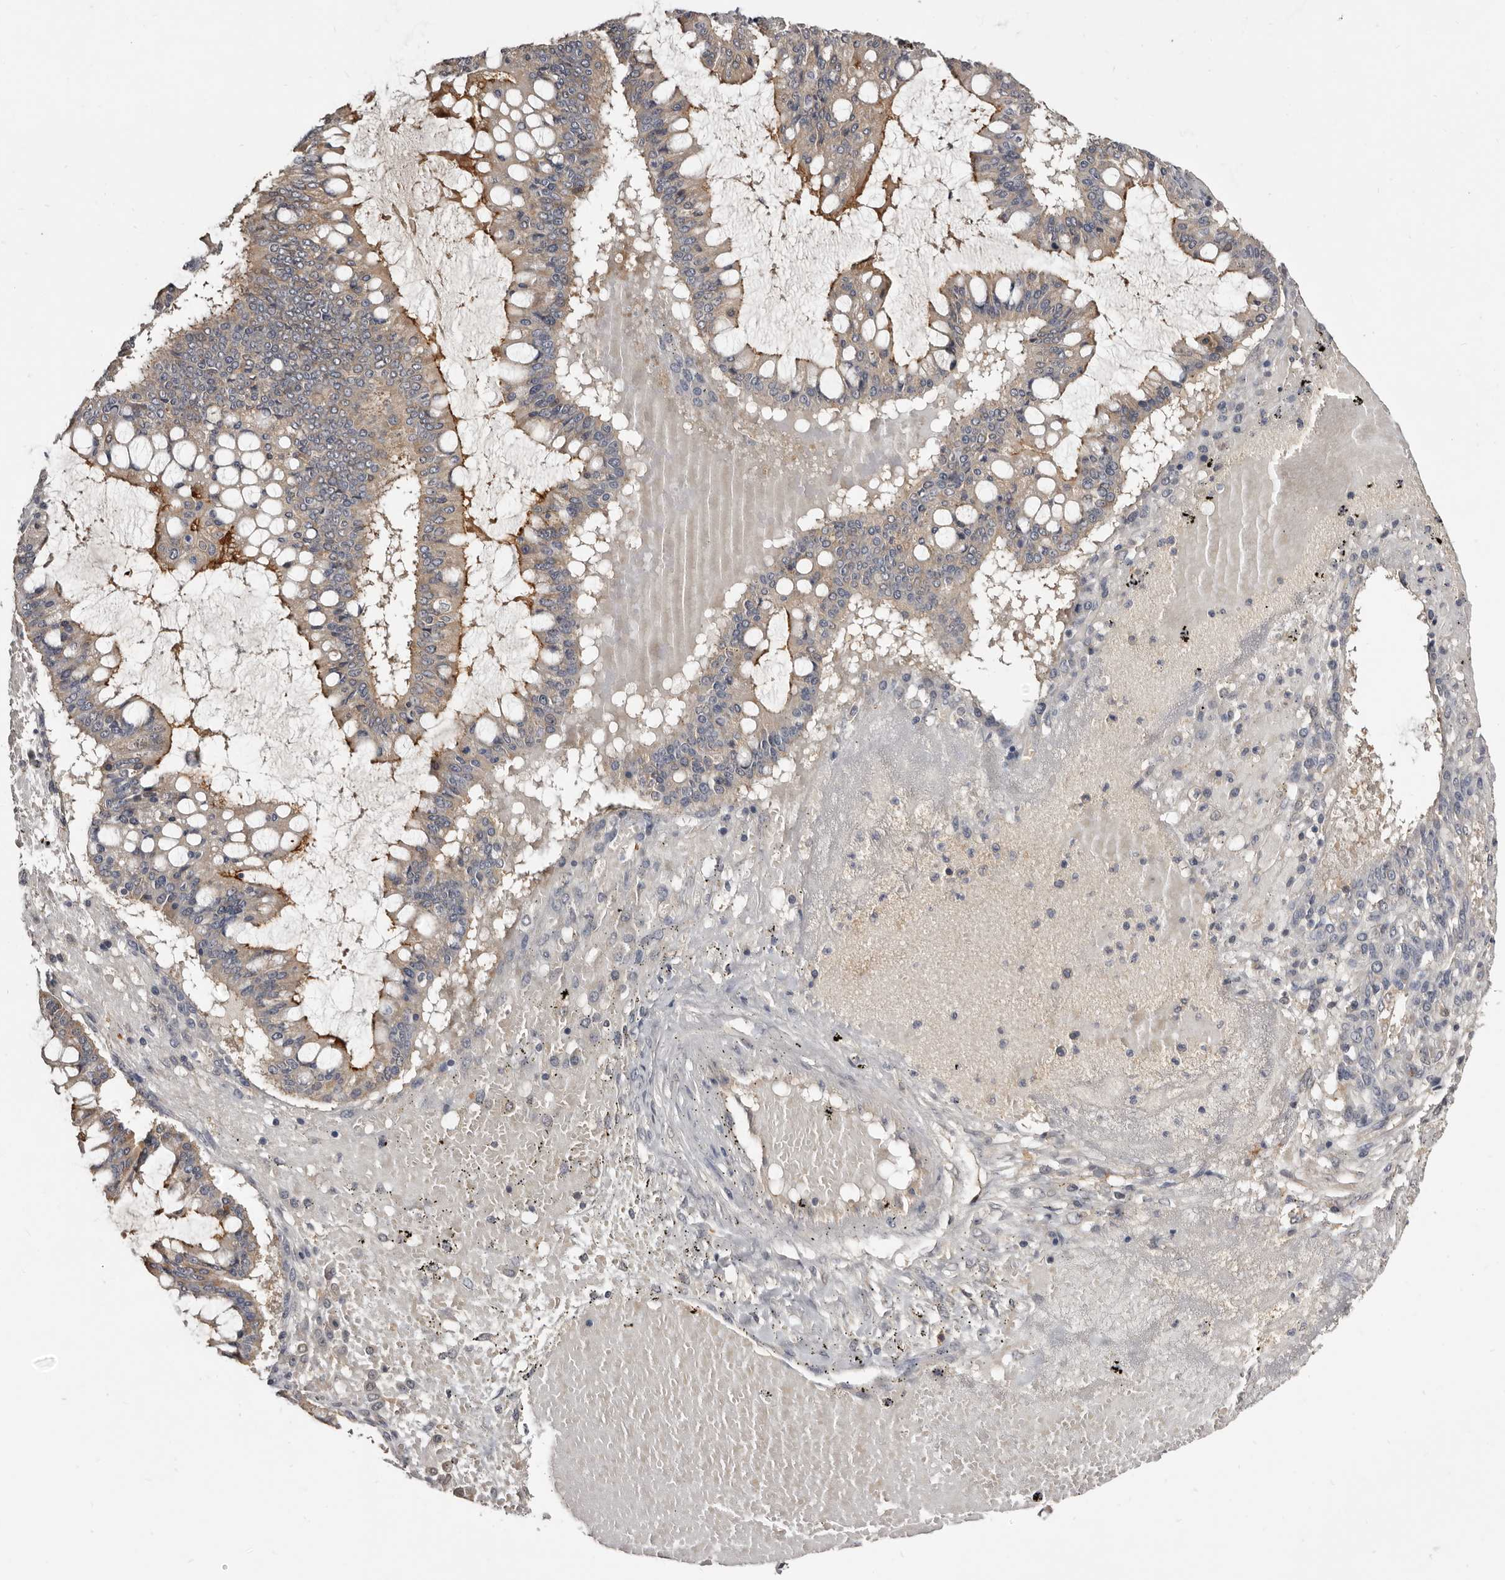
{"staining": {"intensity": "moderate", "quantity": "<25%", "location": "cytoplasmic/membranous"}, "tissue": "ovarian cancer", "cell_type": "Tumor cells", "image_type": "cancer", "snomed": [{"axis": "morphology", "description": "Cystadenocarcinoma, mucinous, NOS"}, {"axis": "topography", "description": "Ovary"}], "caption": "DAB immunohistochemical staining of human ovarian mucinous cystadenocarcinoma exhibits moderate cytoplasmic/membranous protein positivity in about <25% of tumor cells. The staining was performed using DAB to visualize the protein expression in brown, while the nuclei were stained in blue with hematoxylin (Magnification: 20x).", "gene": "INAVA", "patient": {"sex": "female", "age": 73}}